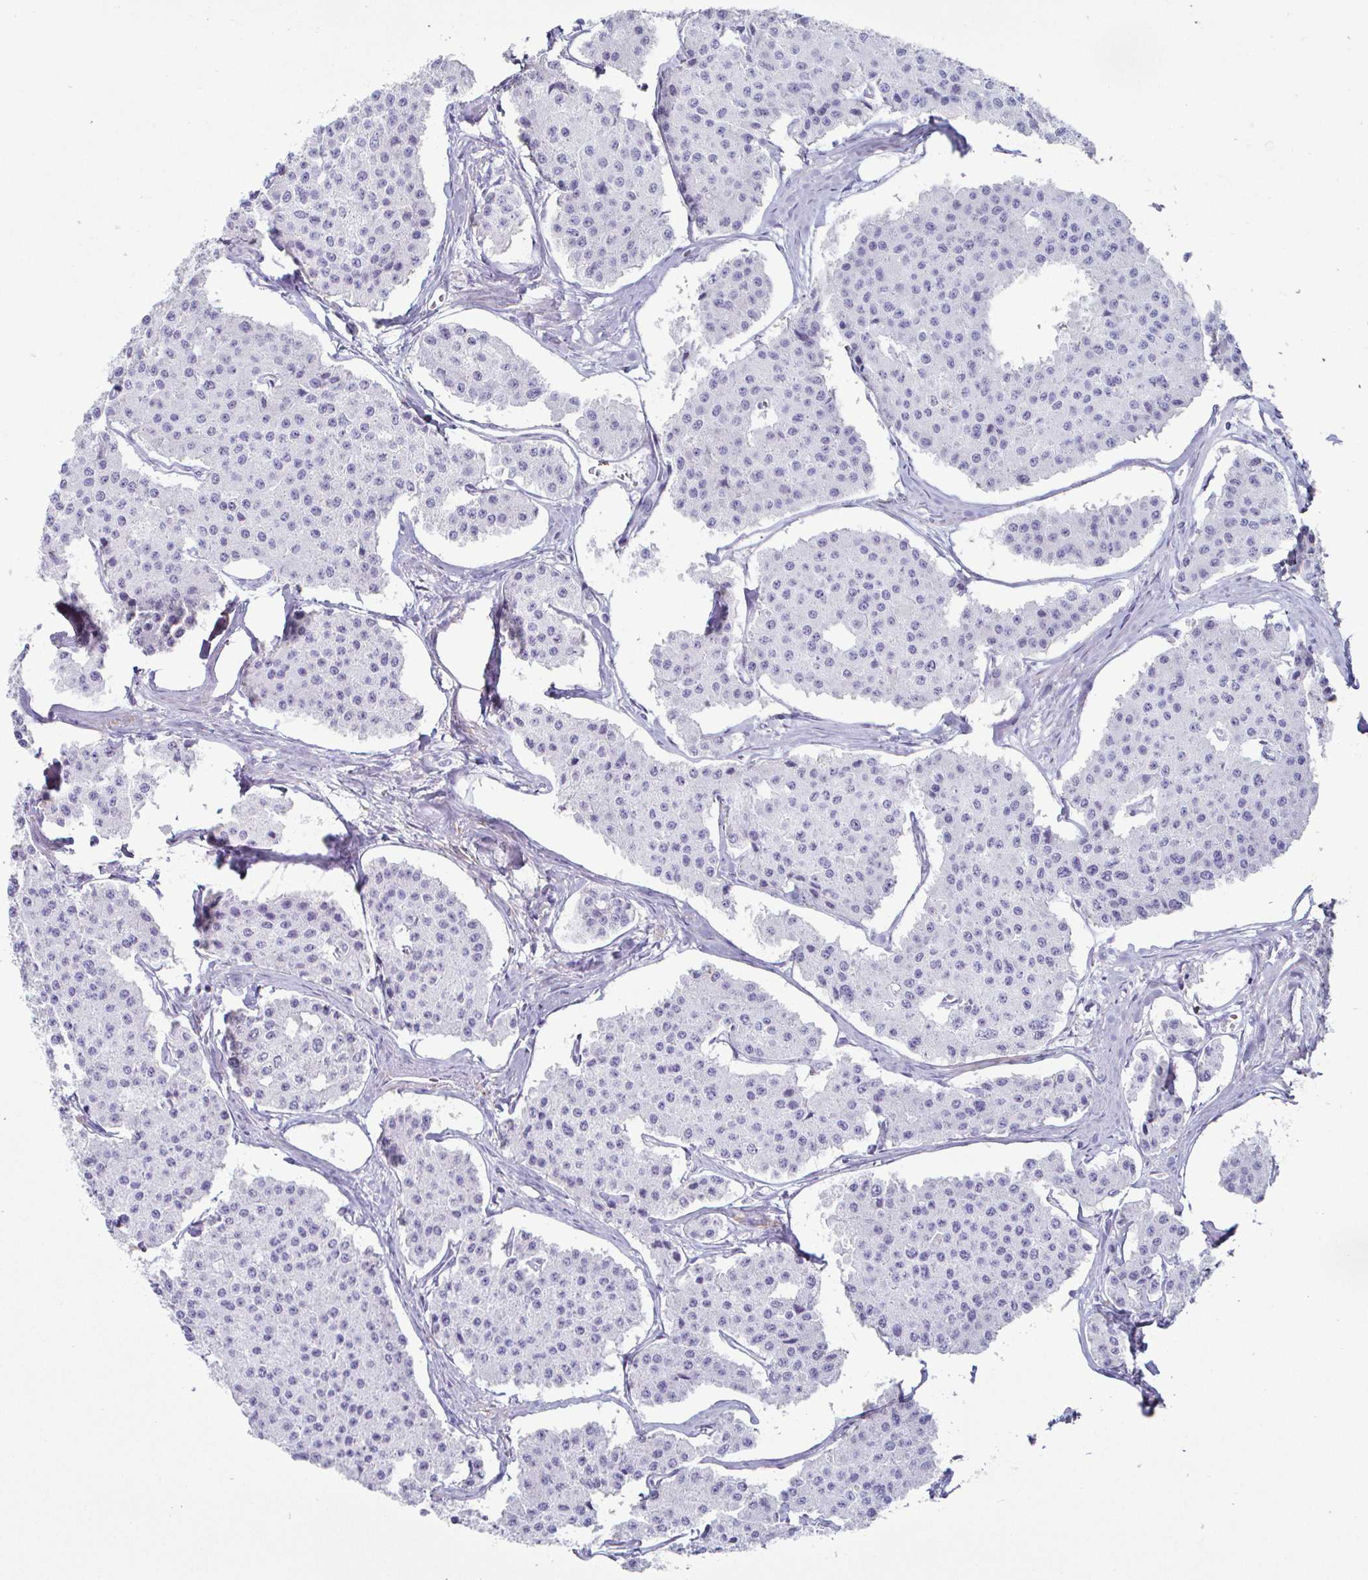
{"staining": {"intensity": "negative", "quantity": "none", "location": "none"}, "tissue": "carcinoid", "cell_type": "Tumor cells", "image_type": "cancer", "snomed": [{"axis": "morphology", "description": "Carcinoid, malignant, NOS"}, {"axis": "topography", "description": "Small intestine"}], "caption": "Malignant carcinoid was stained to show a protein in brown. There is no significant expression in tumor cells.", "gene": "CREG2", "patient": {"sex": "female", "age": 65}}